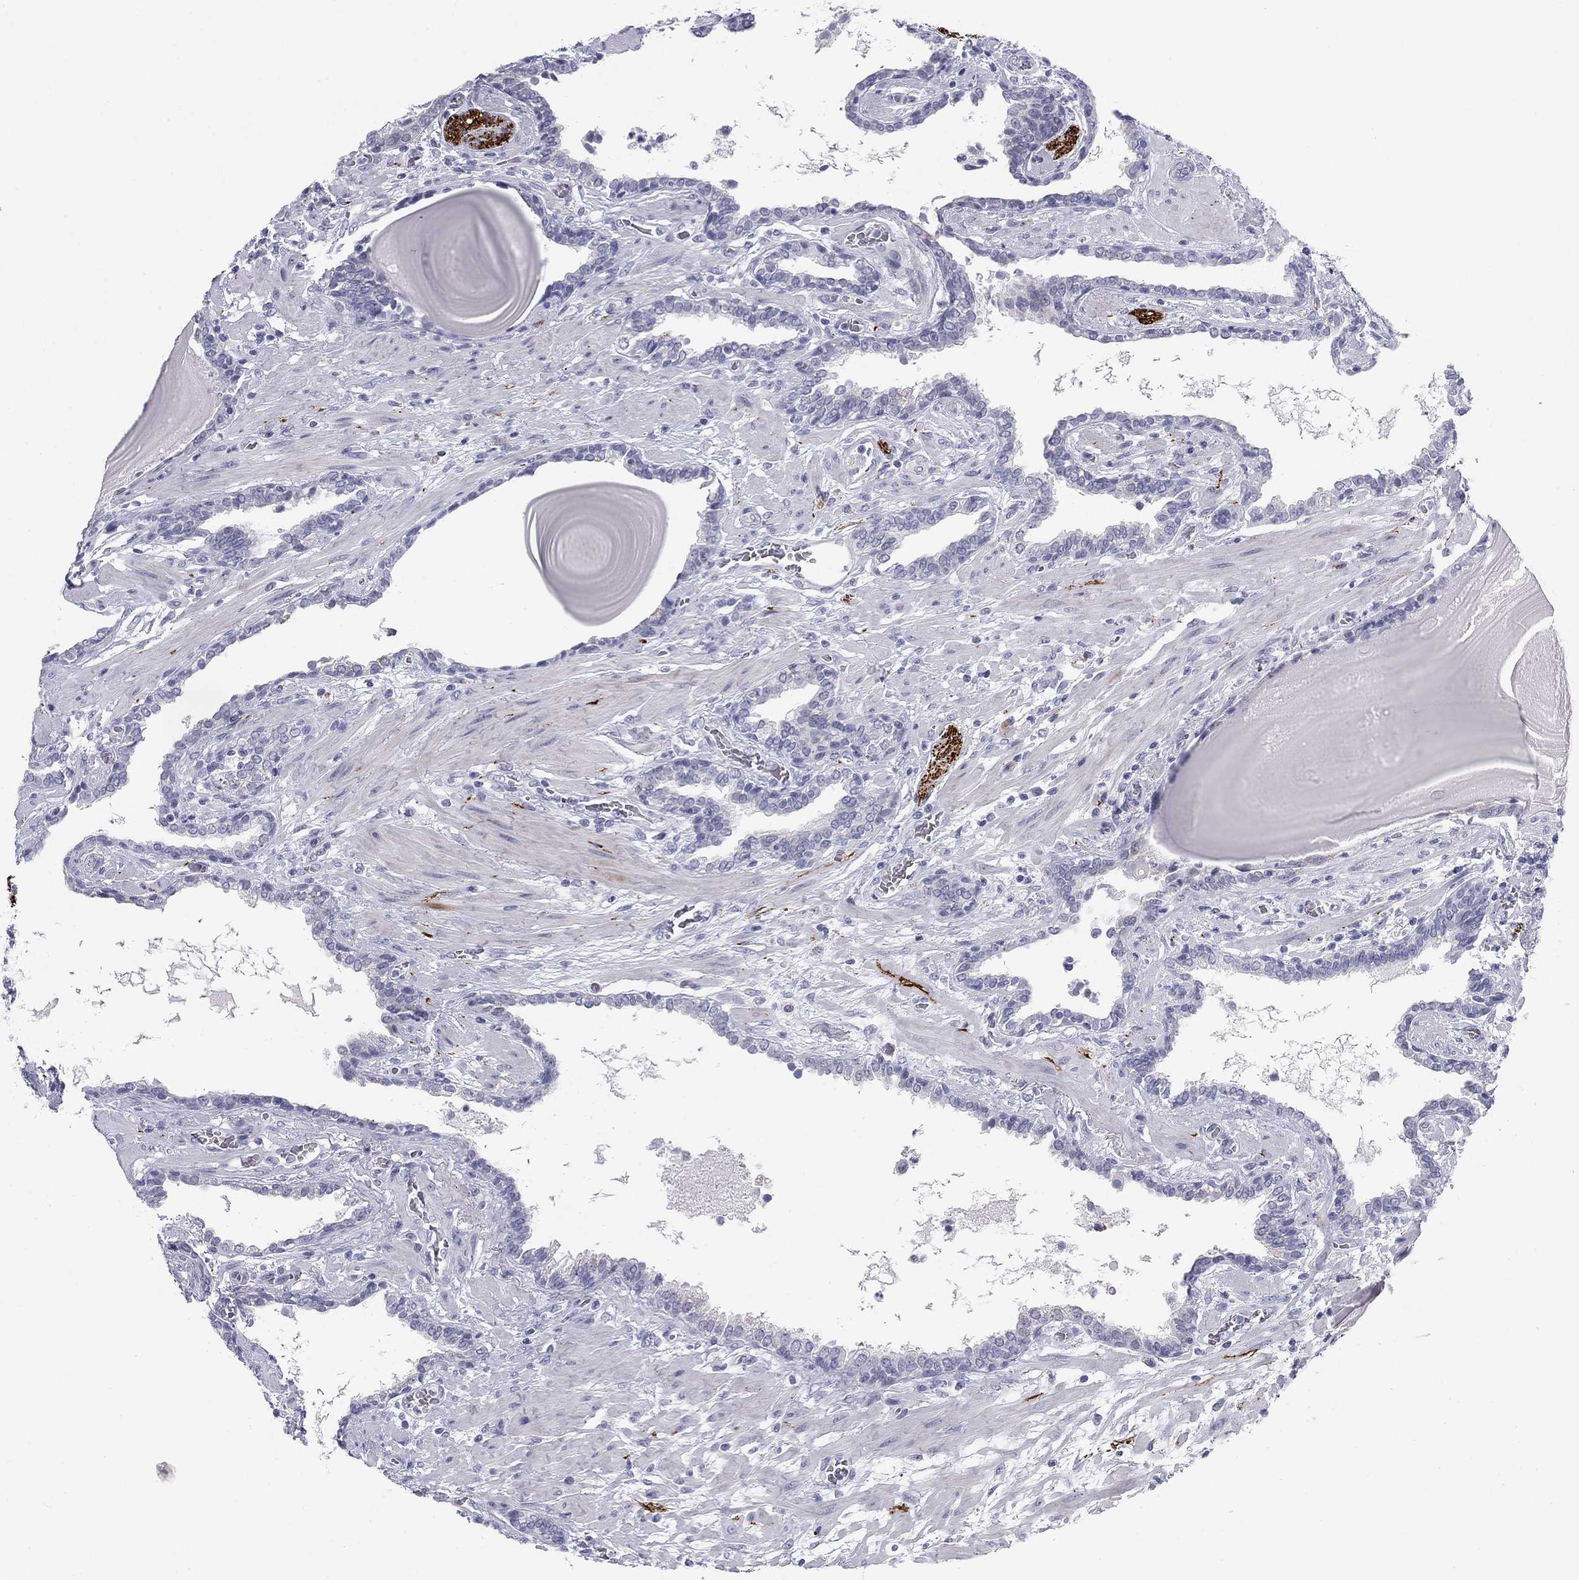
{"staining": {"intensity": "negative", "quantity": "none", "location": "none"}, "tissue": "prostate cancer", "cell_type": "Tumor cells", "image_type": "cancer", "snomed": [{"axis": "morphology", "description": "Adenocarcinoma, Low grade"}, {"axis": "topography", "description": "Prostate"}], "caption": "Immunohistochemistry (IHC) photomicrograph of neoplastic tissue: human low-grade adenocarcinoma (prostate) stained with DAB (3,3'-diaminobenzidine) shows no significant protein positivity in tumor cells.", "gene": "PRPH", "patient": {"sex": "male", "age": 69}}